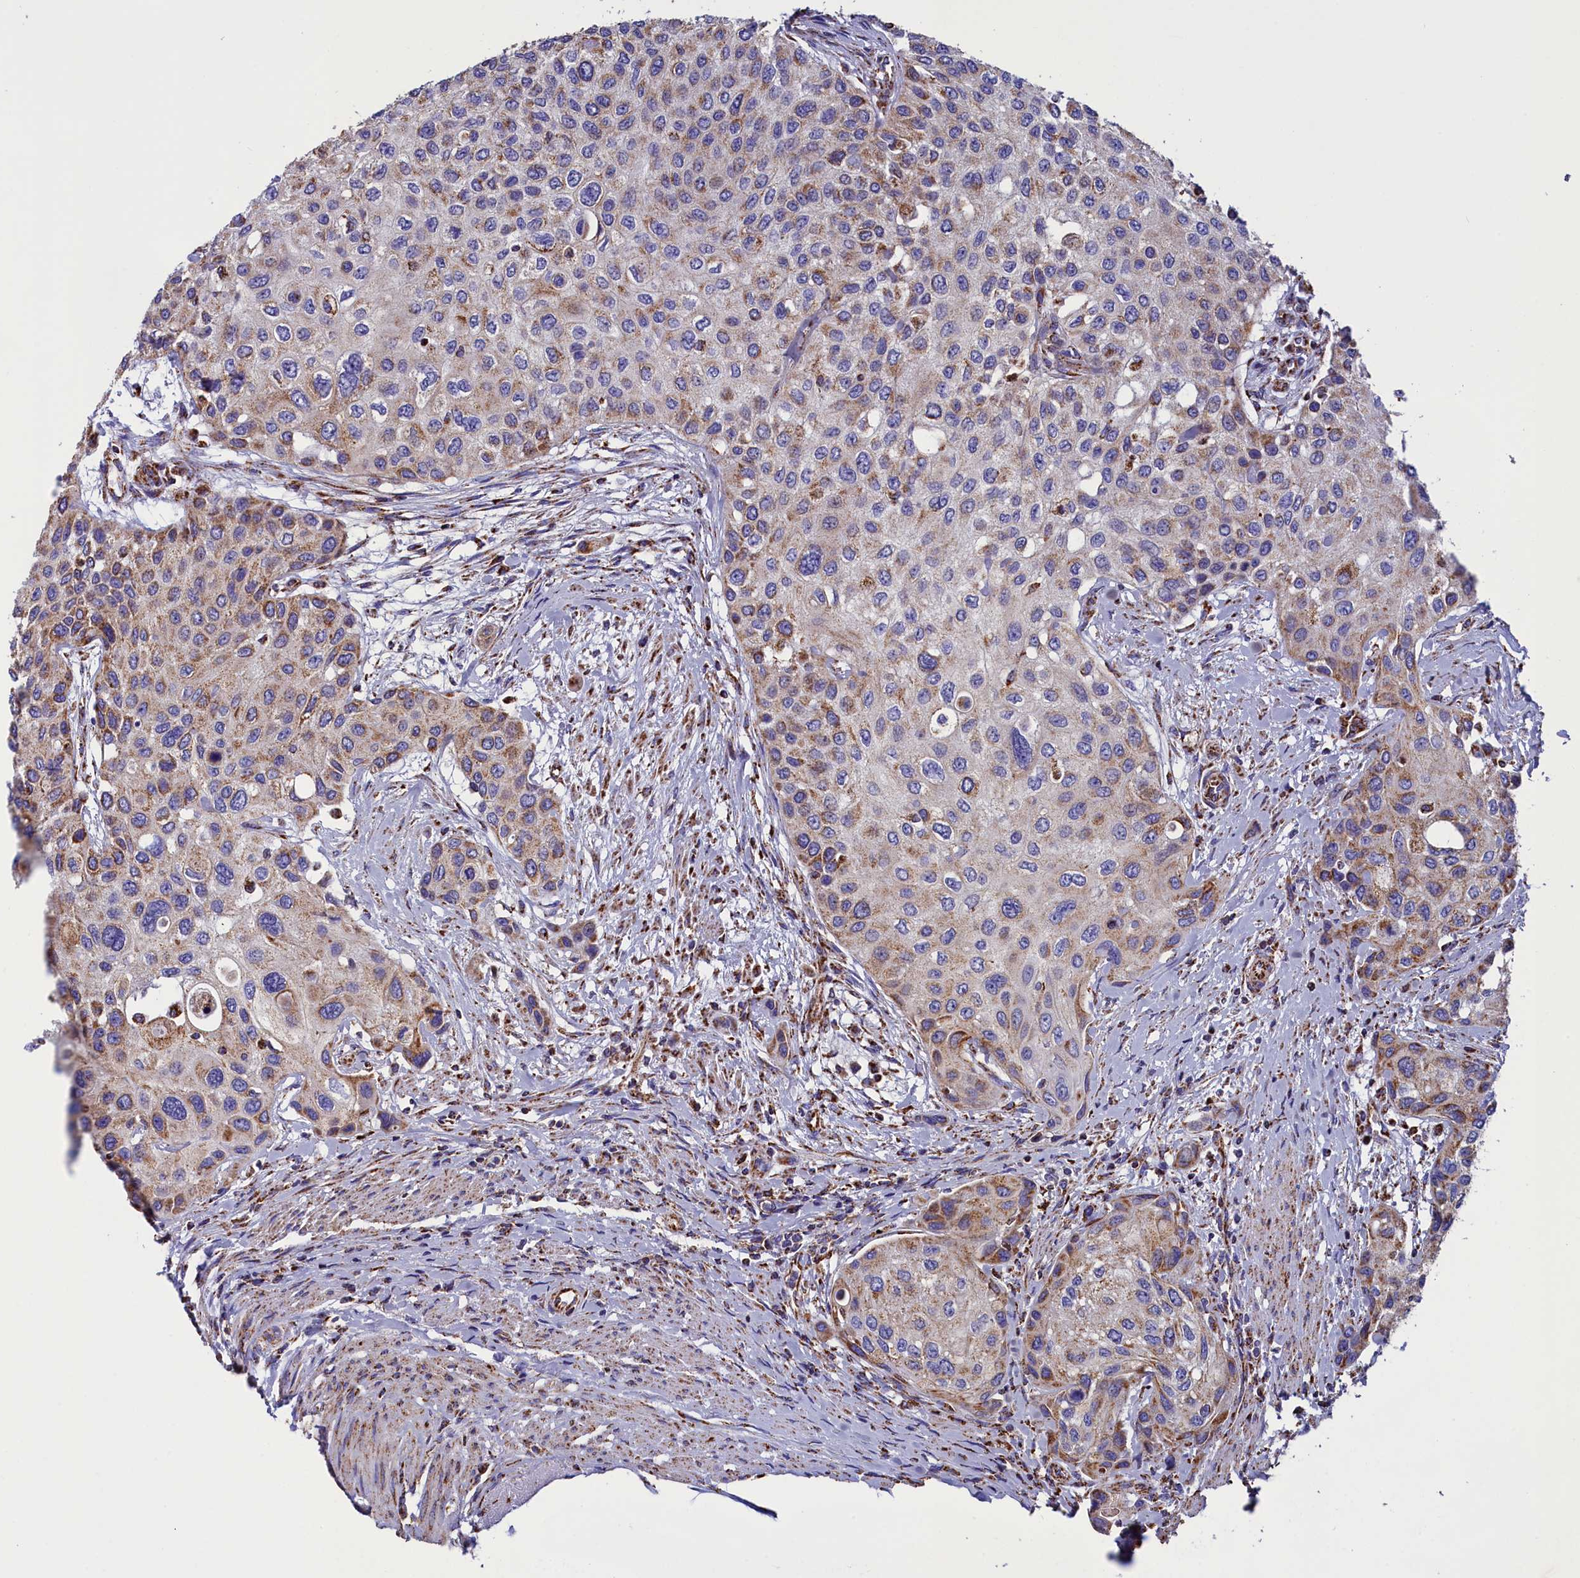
{"staining": {"intensity": "moderate", "quantity": ">75%", "location": "cytoplasmic/membranous"}, "tissue": "urothelial cancer", "cell_type": "Tumor cells", "image_type": "cancer", "snomed": [{"axis": "morphology", "description": "Normal tissue, NOS"}, {"axis": "morphology", "description": "Urothelial carcinoma, High grade"}, {"axis": "topography", "description": "Vascular tissue"}, {"axis": "topography", "description": "Urinary bladder"}], "caption": "The histopathology image demonstrates immunohistochemical staining of high-grade urothelial carcinoma. There is moderate cytoplasmic/membranous staining is seen in about >75% of tumor cells.", "gene": "SLC39A3", "patient": {"sex": "female", "age": 56}}